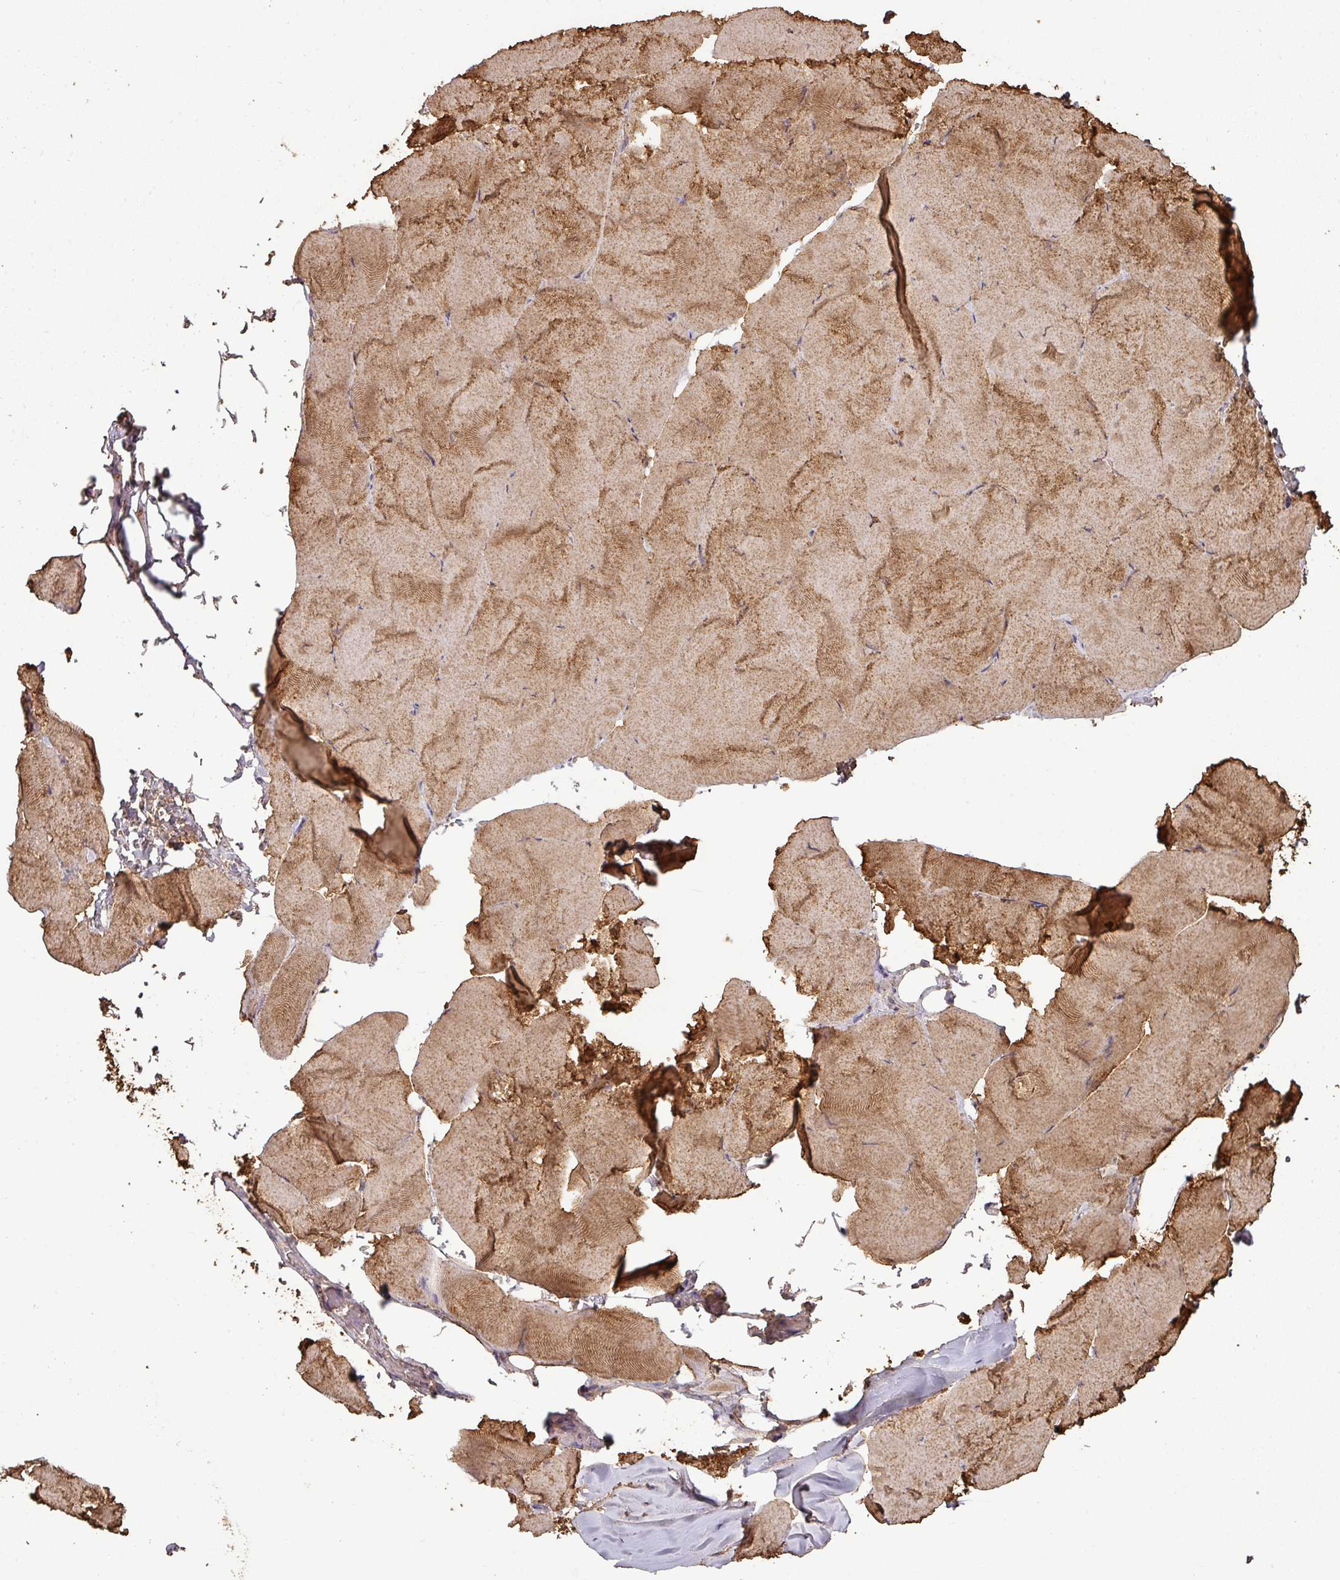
{"staining": {"intensity": "moderate", "quantity": ">75%", "location": "cytoplasmic/membranous"}, "tissue": "skeletal muscle", "cell_type": "Myocytes", "image_type": "normal", "snomed": [{"axis": "morphology", "description": "Normal tissue, NOS"}, {"axis": "topography", "description": "Skeletal muscle"}], "caption": "An image showing moderate cytoplasmic/membranous expression in about >75% of myocytes in benign skeletal muscle, as visualized by brown immunohistochemical staining.", "gene": "ATAT1", "patient": {"sex": "female", "age": 64}}